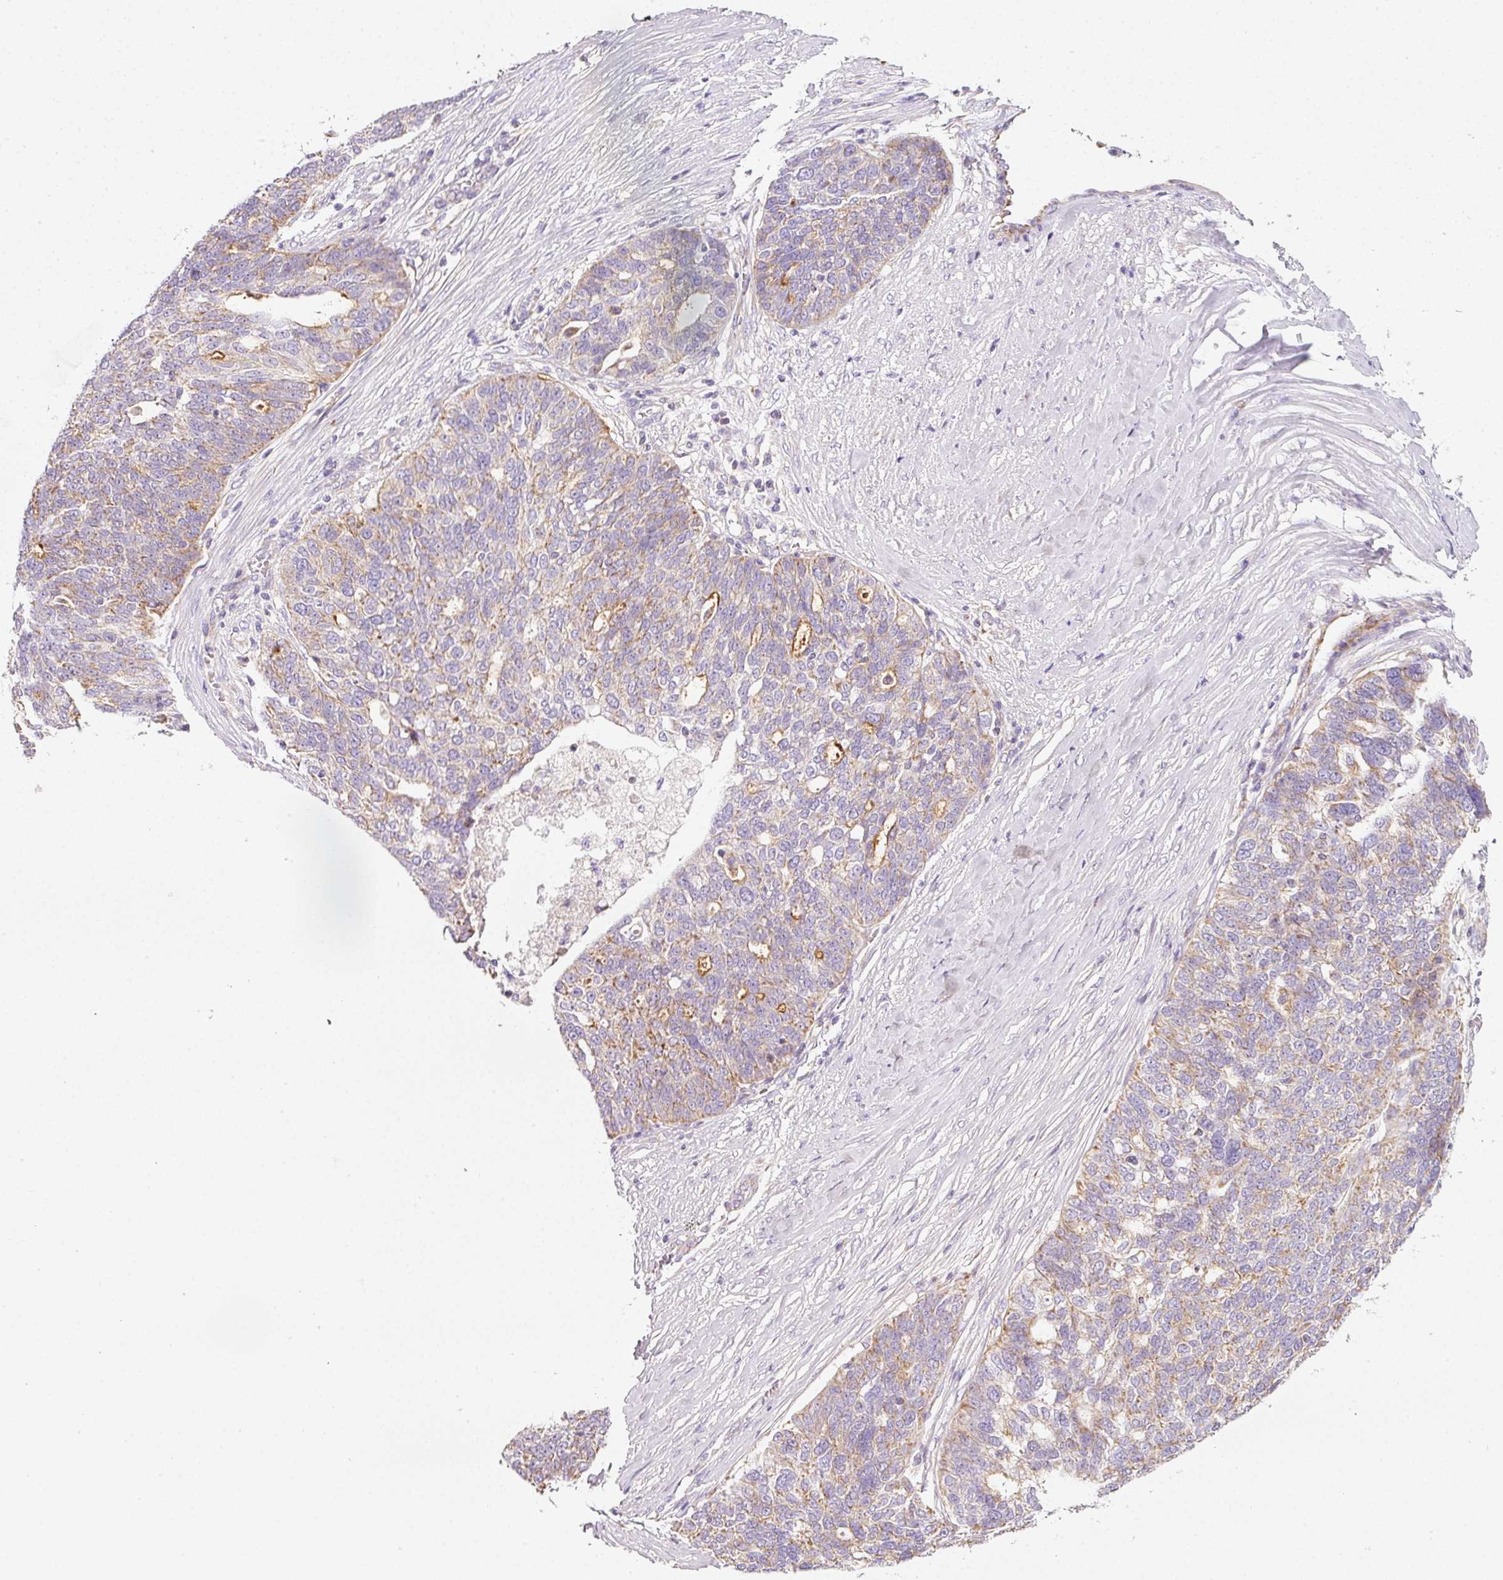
{"staining": {"intensity": "moderate", "quantity": "<25%", "location": "cytoplasmic/membranous"}, "tissue": "ovarian cancer", "cell_type": "Tumor cells", "image_type": "cancer", "snomed": [{"axis": "morphology", "description": "Cystadenocarcinoma, serous, NOS"}, {"axis": "topography", "description": "Ovary"}], "caption": "Protein staining shows moderate cytoplasmic/membranous positivity in about <25% of tumor cells in ovarian serous cystadenocarcinoma.", "gene": "NDUFA1", "patient": {"sex": "female", "age": 59}}